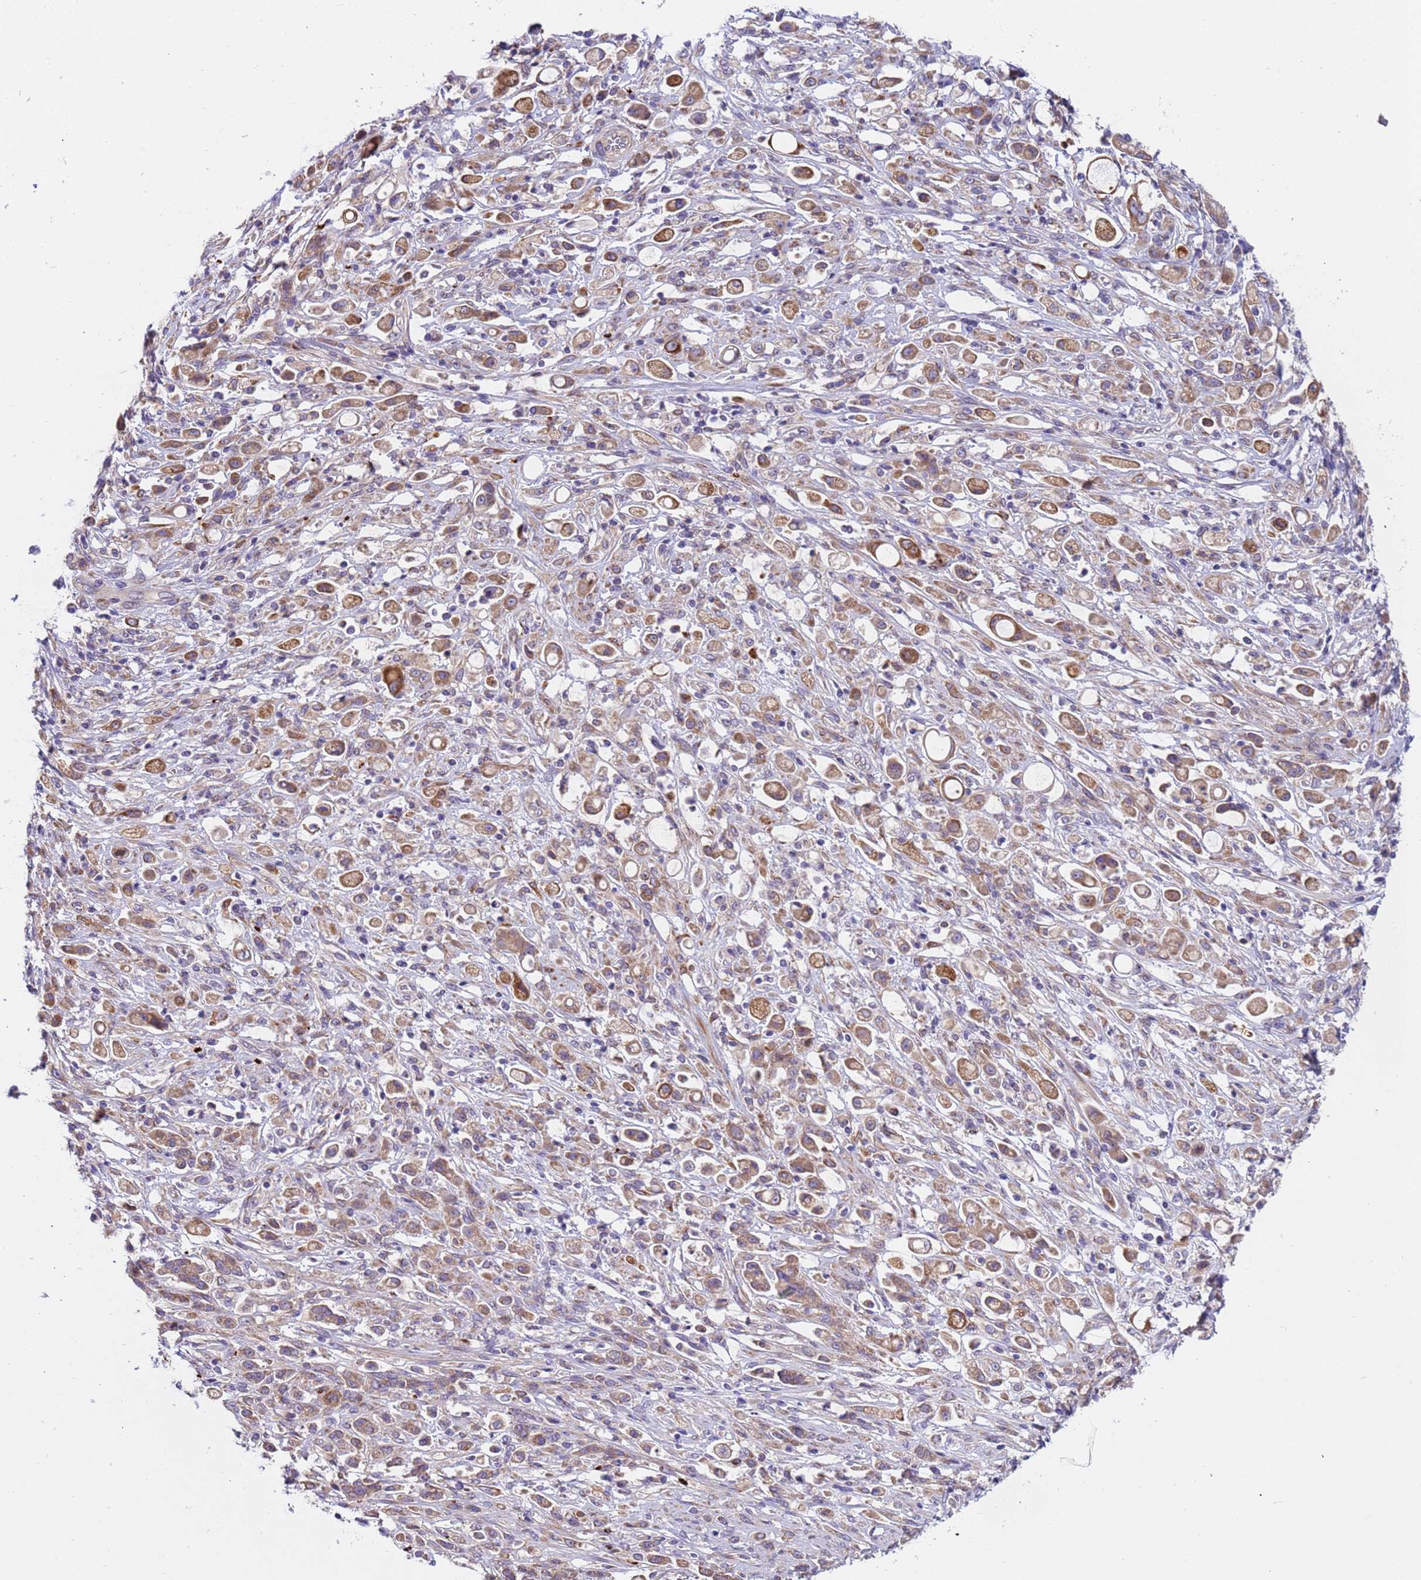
{"staining": {"intensity": "moderate", "quantity": "25%-75%", "location": "cytoplasmic/membranous"}, "tissue": "stomach cancer", "cell_type": "Tumor cells", "image_type": "cancer", "snomed": [{"axis": "morphology", "description": "Adenocarcinoma, NOS"}, {"axis": "topography", "description": "Stomach"}], "caption": "The image reveals immunohistochemical staining of stomach cancer. There is moderate cytoplasmic/membranous positivity is present in approximately 25%-75% of tumor cells. The protein of interest is shown in brown color, while the nuclei are stained blue.", "gene": "PAQR7", "patient": {"sex": "female", "age": 60}}